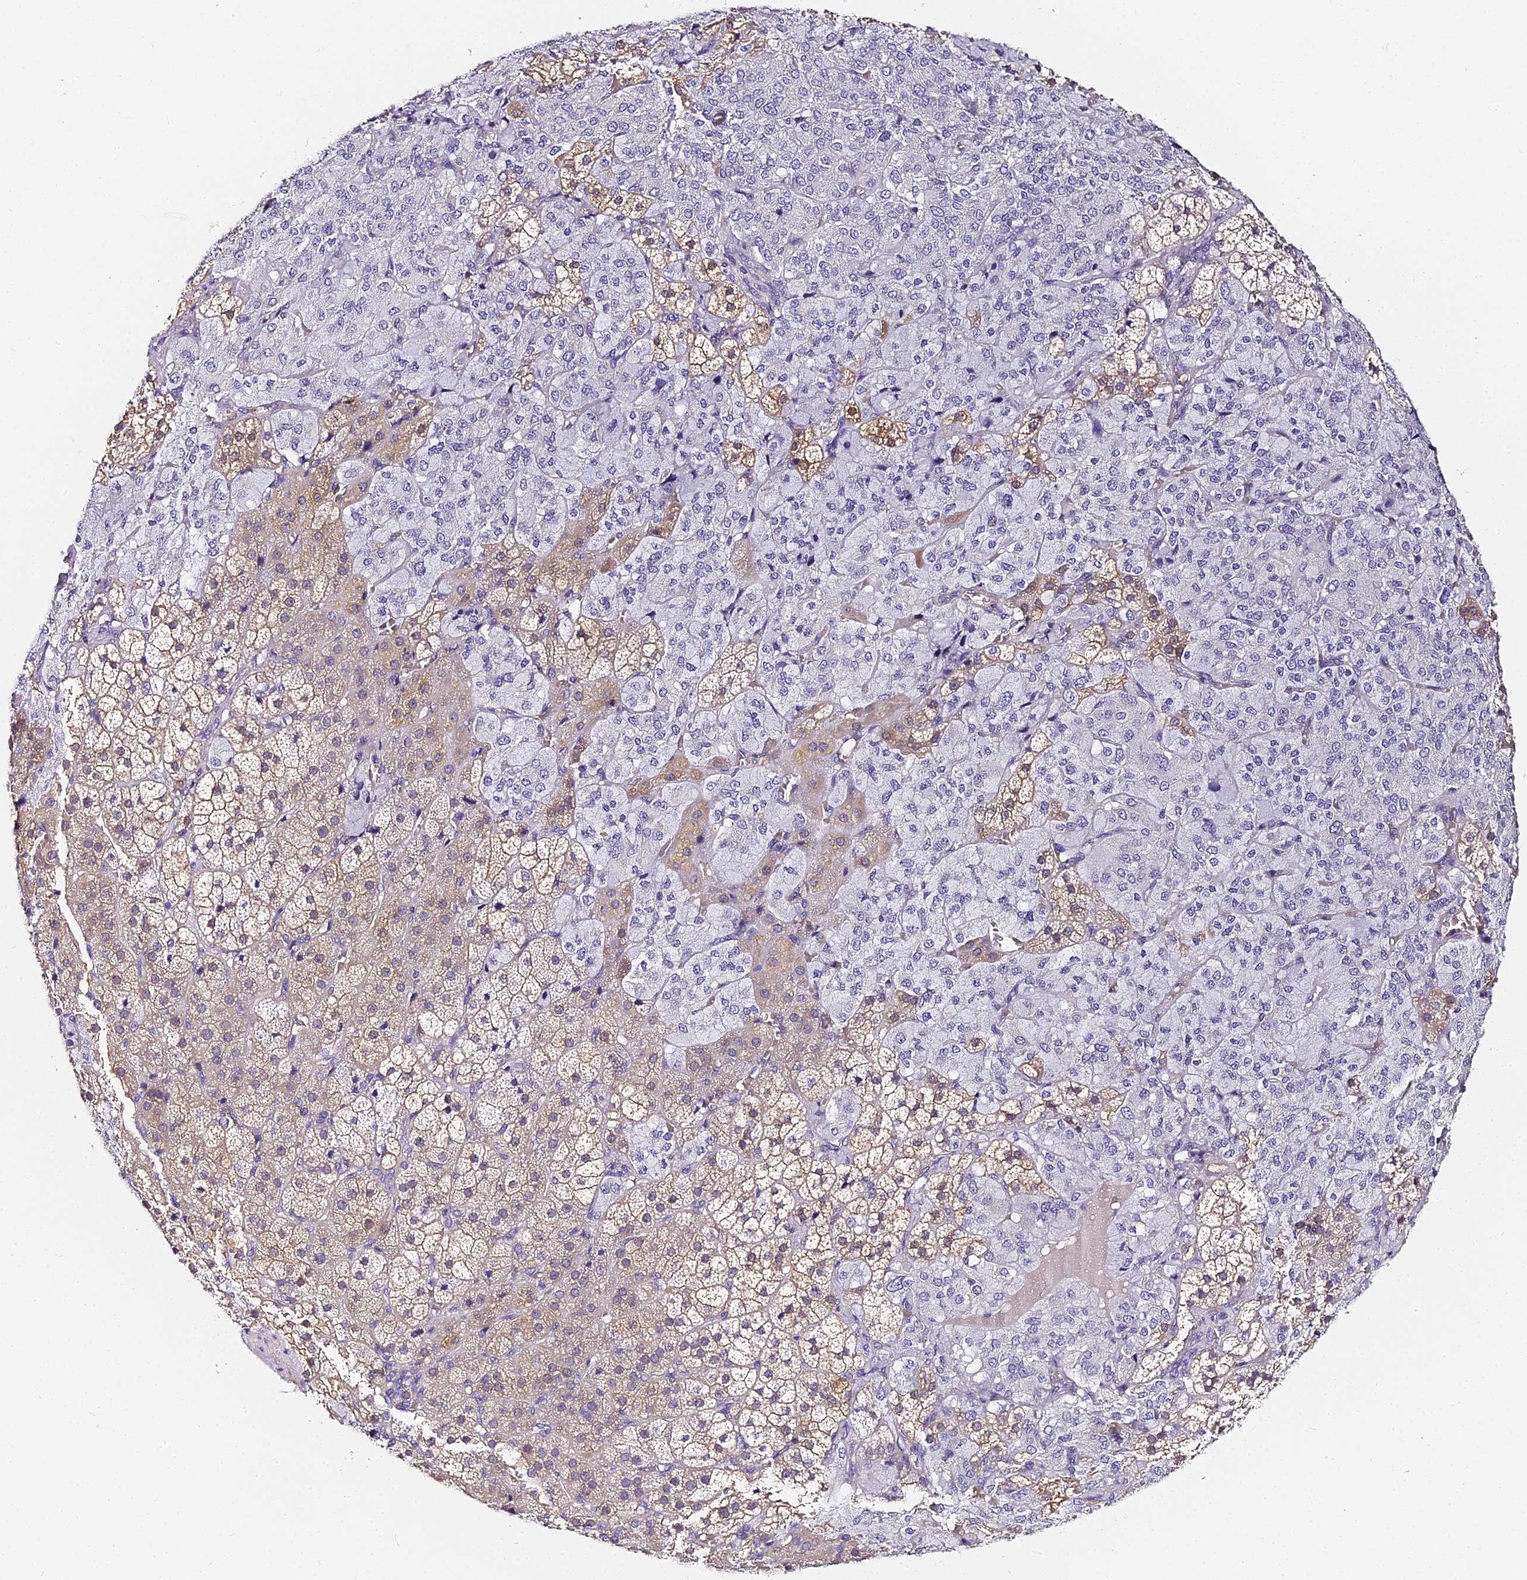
{"staining": {"intensity": "weak", "quantity": "<25%", "location": "cytoplasmic/membranous"}, "tissue": "adrenal gland", "cell_type": "Glandular cells", "image_type": "normal", "snomed": [{"axis": "morphology", "description": "Normal tissue, NOS"}, {"axis": "topography", "description": "Adrenal gland"}], "caption": "This is a histopathology image of immunohistochemistry (IHC) staining of benign adrenal gland, which shows no positivity in glandular cells.", "gene": "ABHD14A", "patient": {"sex": "female", "age": 44}}